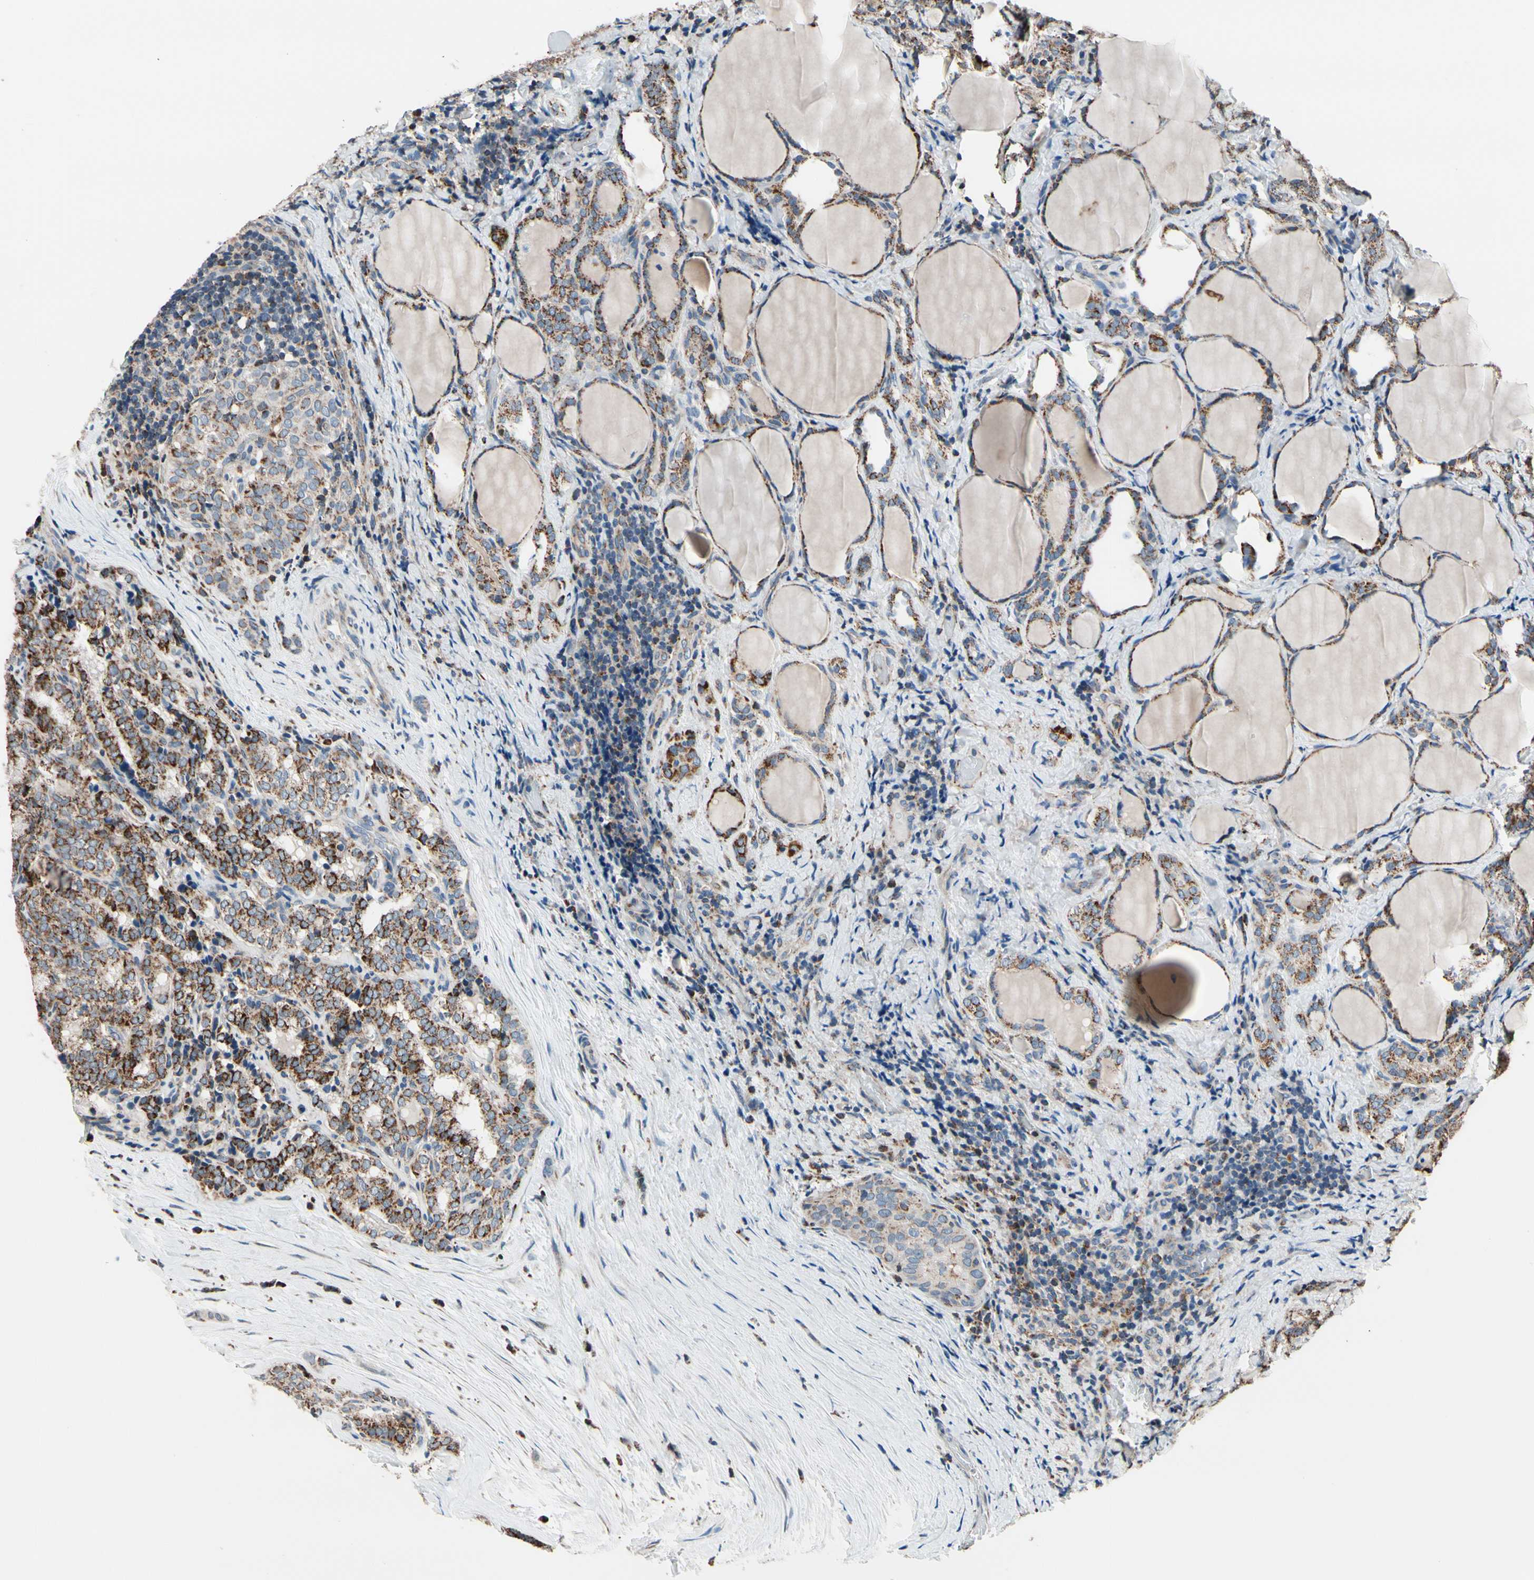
{"staining": {"intensity": "strong", "quantity": ">75%", "location": "cytoplasmic/membranous"}, "tissue": "thyroid cancer", "cell_type": "Tumor cells", "image_type": "cancer", "snomed": [{"axis": "morphology", "description": "Normal tissue, NOS"}, {"axis": "morphology", "description": "Papillary adenocarcinoma, NOS"}, {"axis": "topography", "description": "Thyroid gland"}], "caption": "The photomicrograph reveals staining of thyroid papillary adenocarcinoma, revealing strong cytoplasmic/membranous protein staining (brown color) within tumor cells.", "gene": "TMEM176A", "patient": {"sex": "female", "age": 30}}